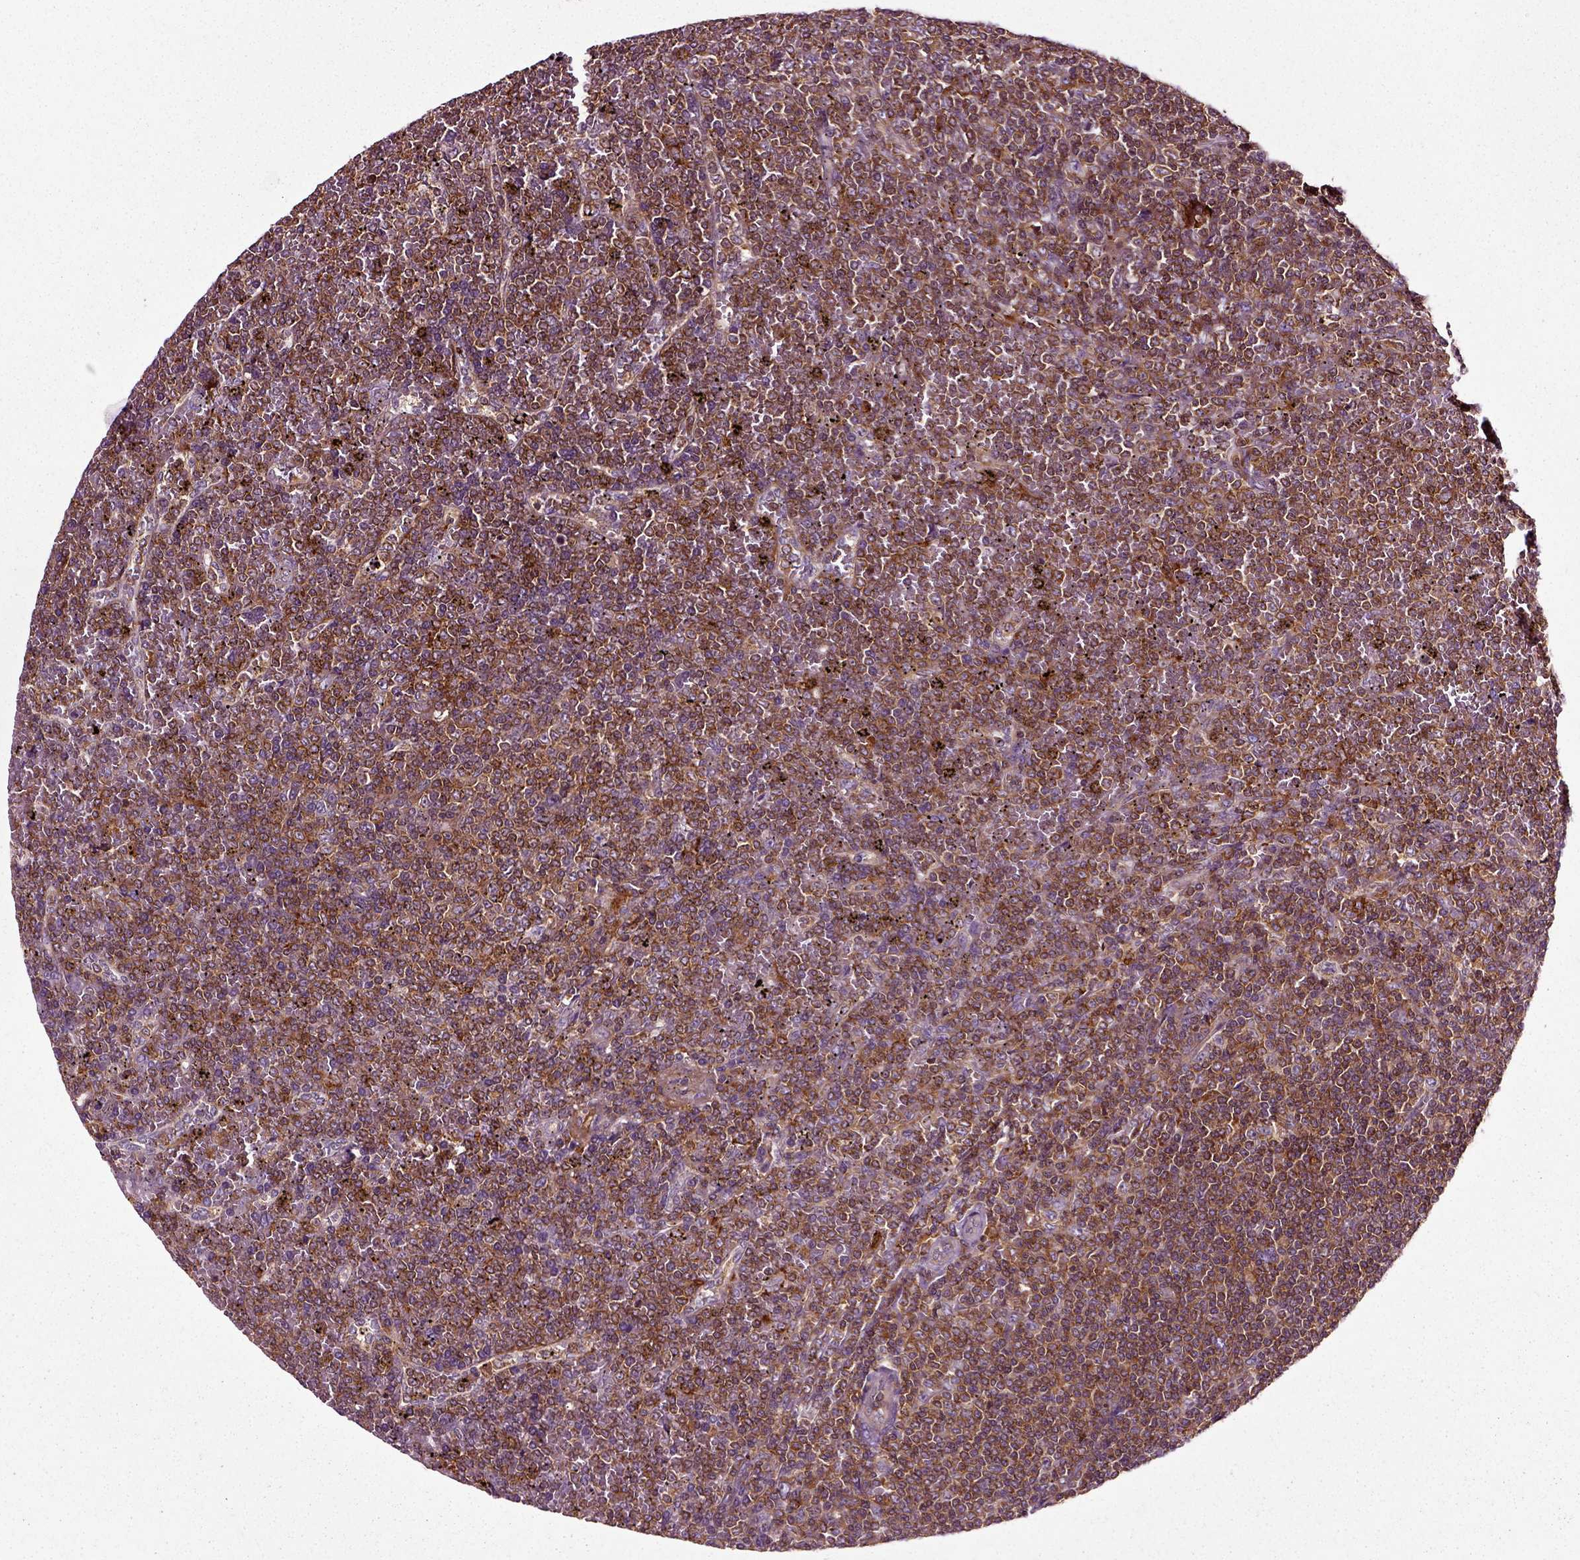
{"staining": {"intensity": "moderate", "quantity": ">75%", "location": "cytoplasmic/membranous"}, "tissue": "lymphoma", "cell_type": "Tumor cells", "image_type": "cancer", "snomed": [{"axis": "morphology", "description": "Malignant lymphoma, non-Hodgkin's type, Low grade"}, {"axis": "topography", "description": "Spleen"}], "caption": "This histopathology image exhibits malignant lymphoma, non-Hodgkin's type (low-grade) stained with IHC to label a protein in brown. The cytoplasmic/membranous of tumor cells show moderate positivity for the protein. Nuclei are counter-stained blue.", "gene": "RHOF", "patient": {"sex": "female", "age": 19}}